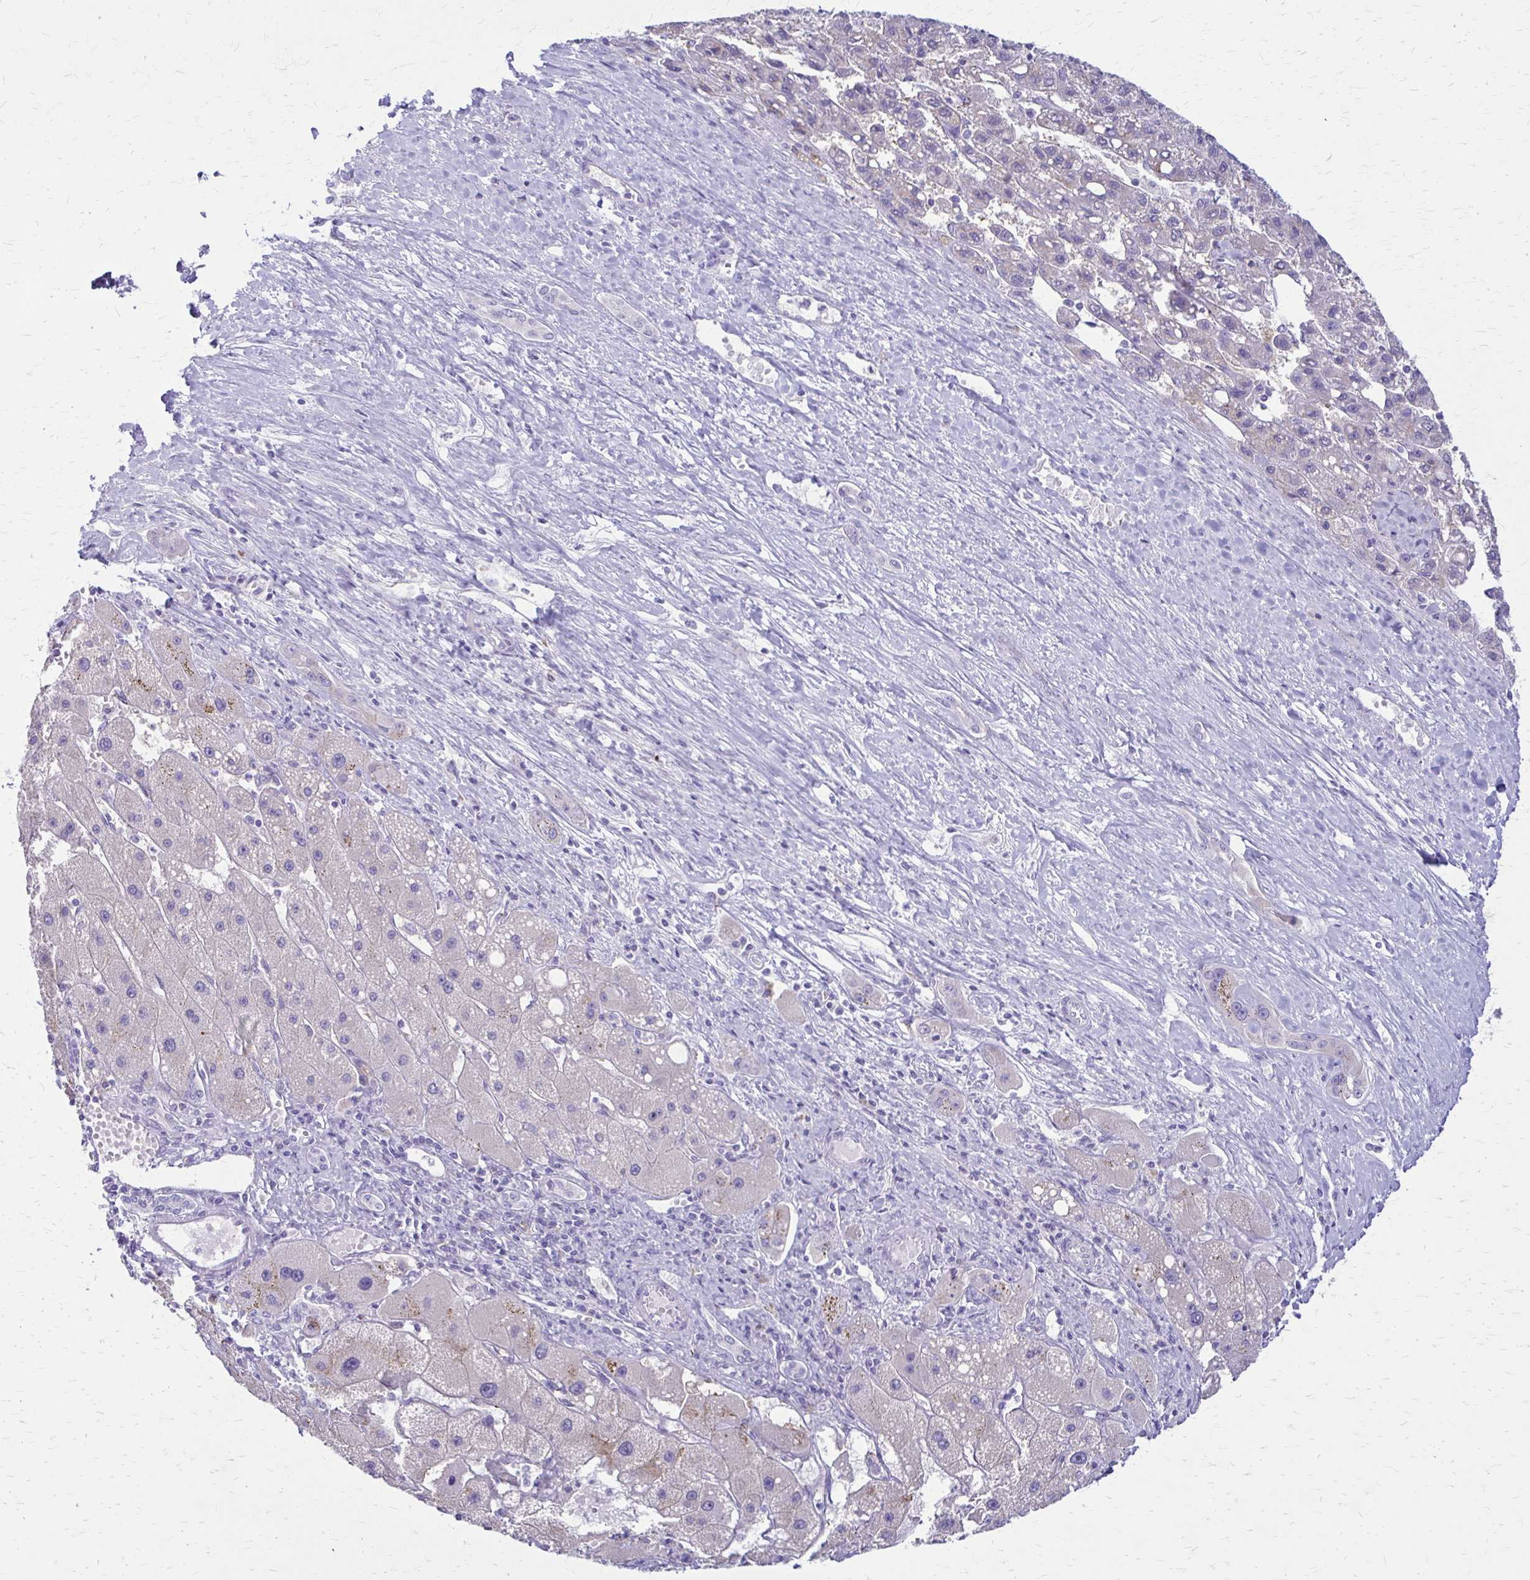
{"staining": {"intensity": "negative", "quantity": "none", "location": "none"}, "tissue": "liver cancer", "cell_type": "Tumor cells", "image_type": "cancer", "snomed": [{"axis": "morphology", "description": "Carcinoma, Hepatocellular, NOS"}, {"axis": "topography", "description": "Liver"}], "caption": "The photomicrograph reveals no staining of tumor cells in liver cancer (hepatocellular carcinoma).", "gene": "SAMD13", "patient": {"sex": "female", "age": 82}}